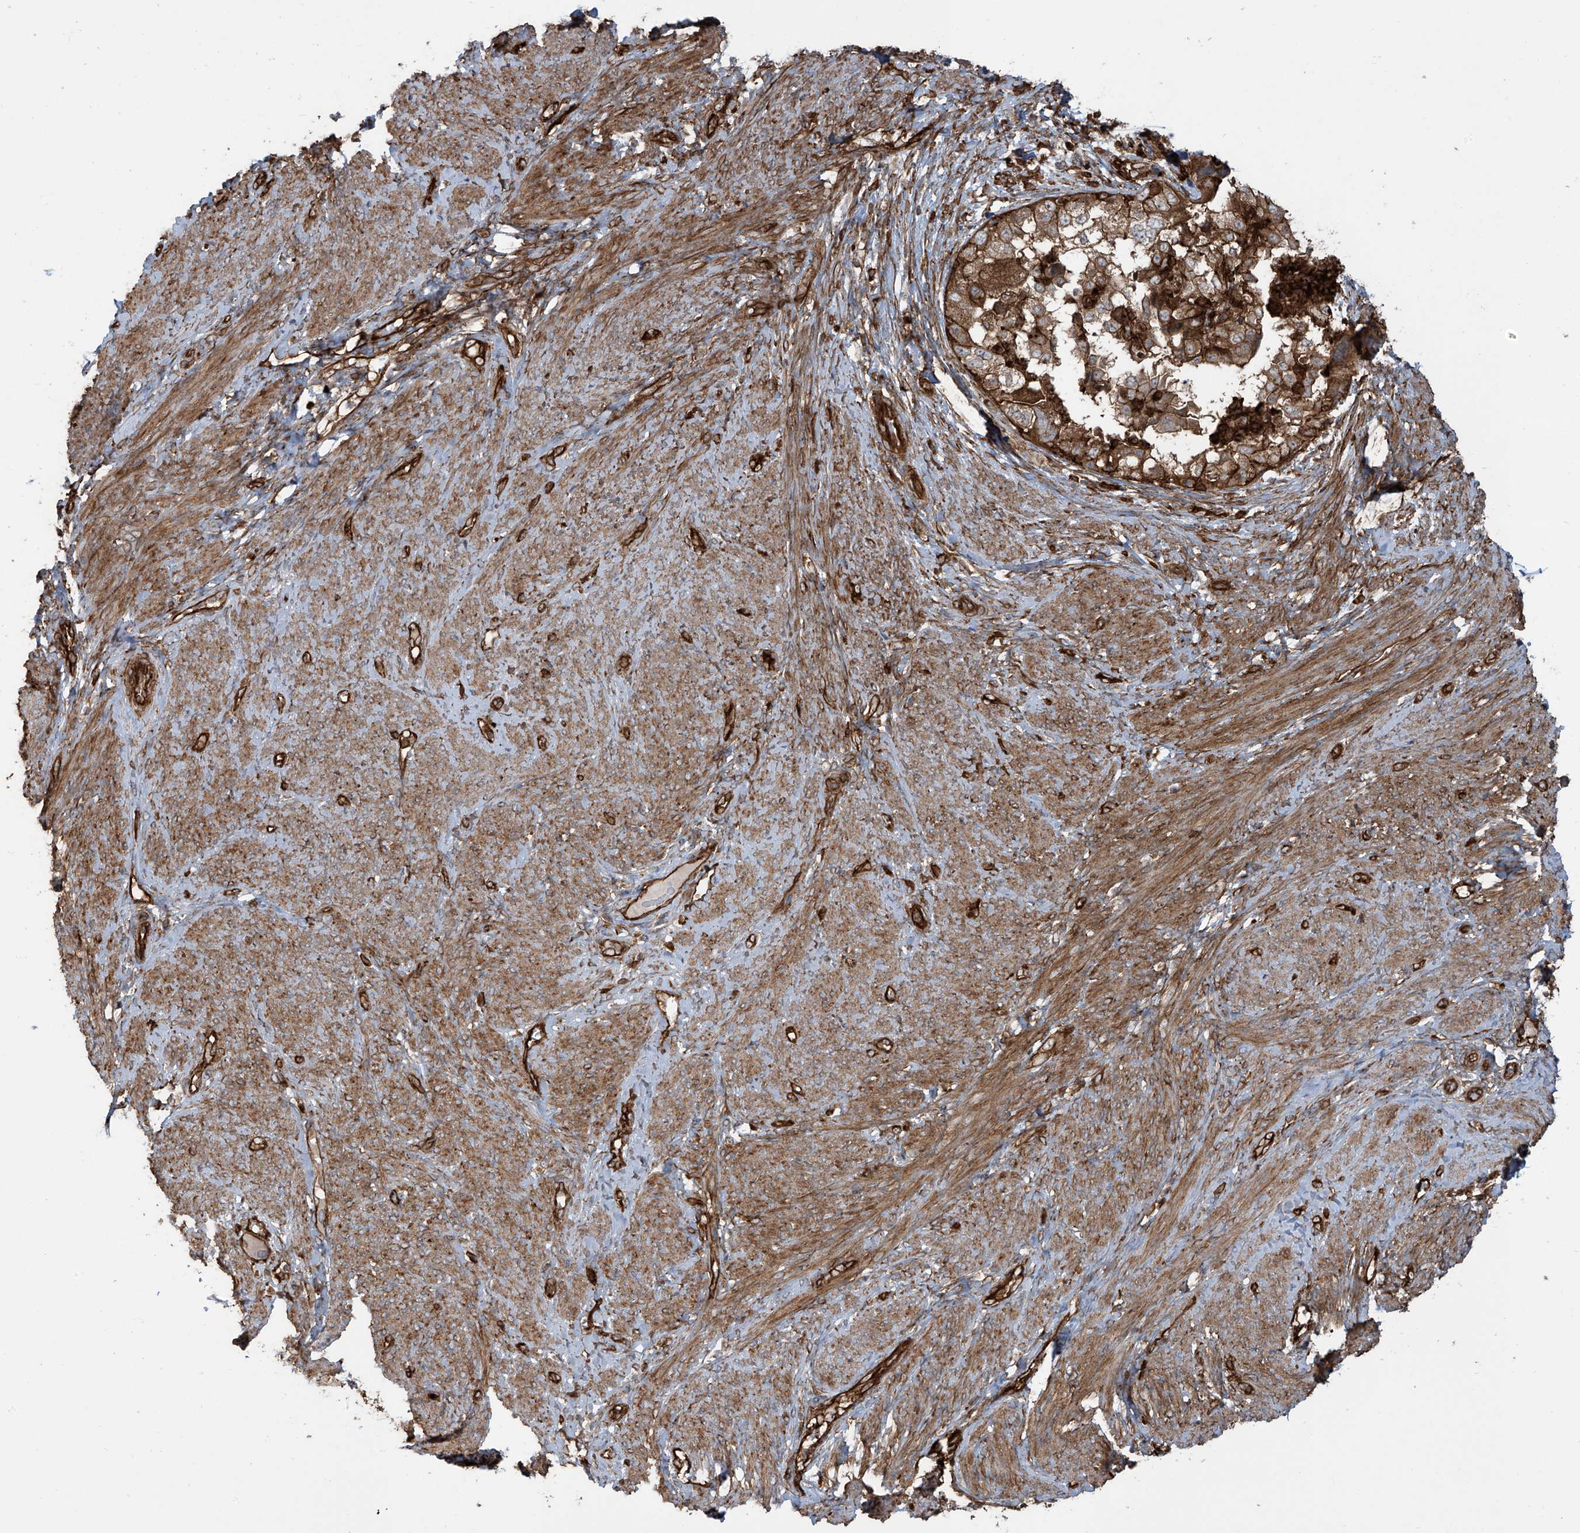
{"staining": {"intensity": "strong", "quantity": ">75%", "location": "cytoplasmic/membranous"}, "tissue": "endometrial cancer", "cell_type": "Tumor cells", "image_type": "cancer", "snomed": [{"axis": "morphology", "description": "Adenocarcinoma, NOS"}, {"axis": "topography", "description": "Endometrium"}], "caption": "An image of human endometrial cancer (adenocarcinoma) stained for a protein demonstrates strong cytoplasmic/membranous brown staining in tumor cells.", "gene": "SLC9A2", "patient": {"sex": "female", "age": 85}}